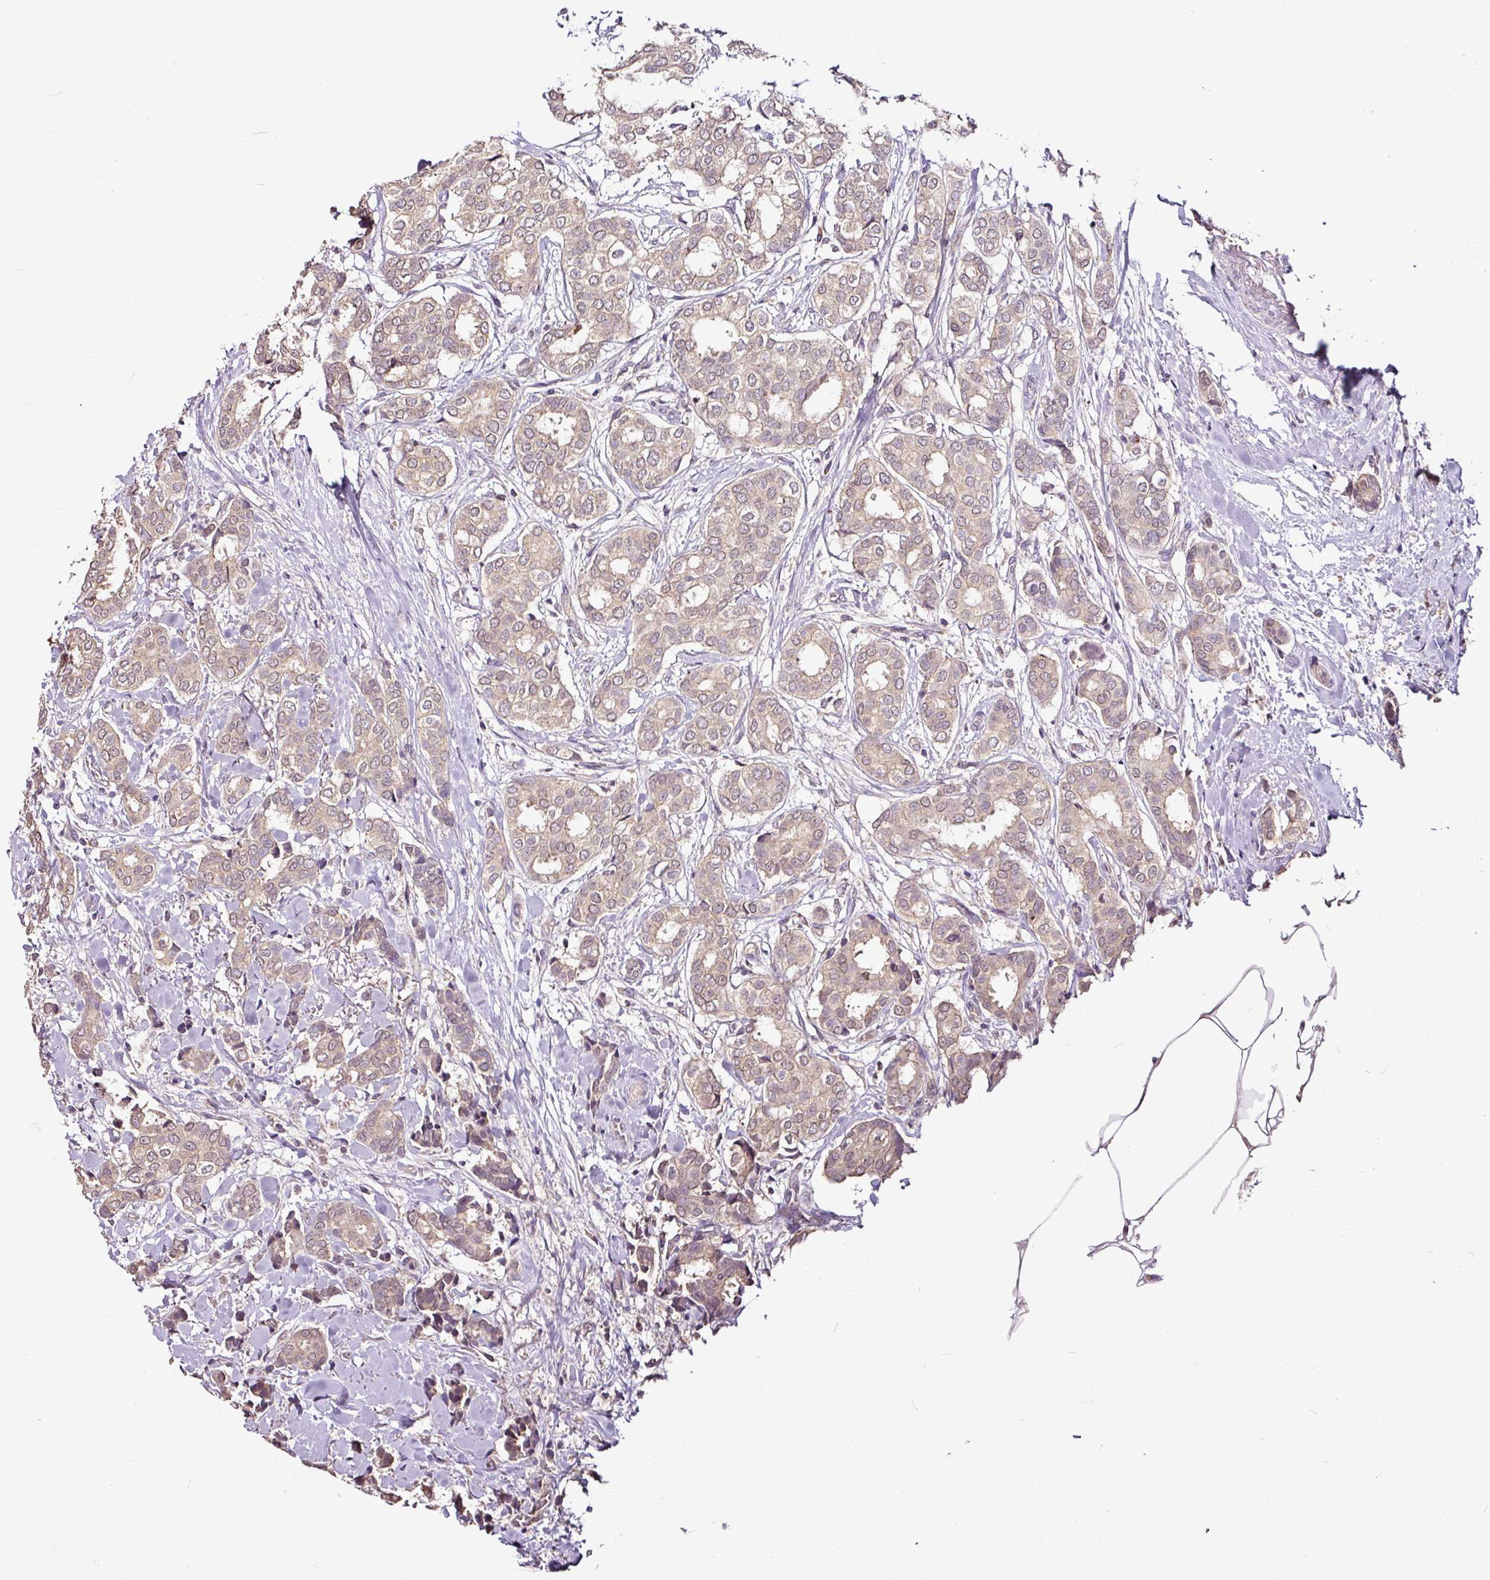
{"staining": {"intensity": "weak", "quantity": "25%-75%", "location": "cytoplasmic/membranous"}, "tissue": "breast cancer", "cell_type": "Tumor cells", "image_type": "cancer", "snomed": [{"axis": "morphology", "description": "Duct carcinoma"}, {"axis": "topography", "description": "Breast"}], "caption": "A micrograph of human breast cancer (invasive ductal carcinoma) stained for a protein exhibits weak cytoplasmic/membranous brown staining in tumor cells. (Stains: DAB (3,3'-diaminobenzidine) in brown, nuclei in blue, Microscopy: brightfield microscopy at high magnification).", "gene": "RPL38", "patient": {"sex": "female", "age": 73}}